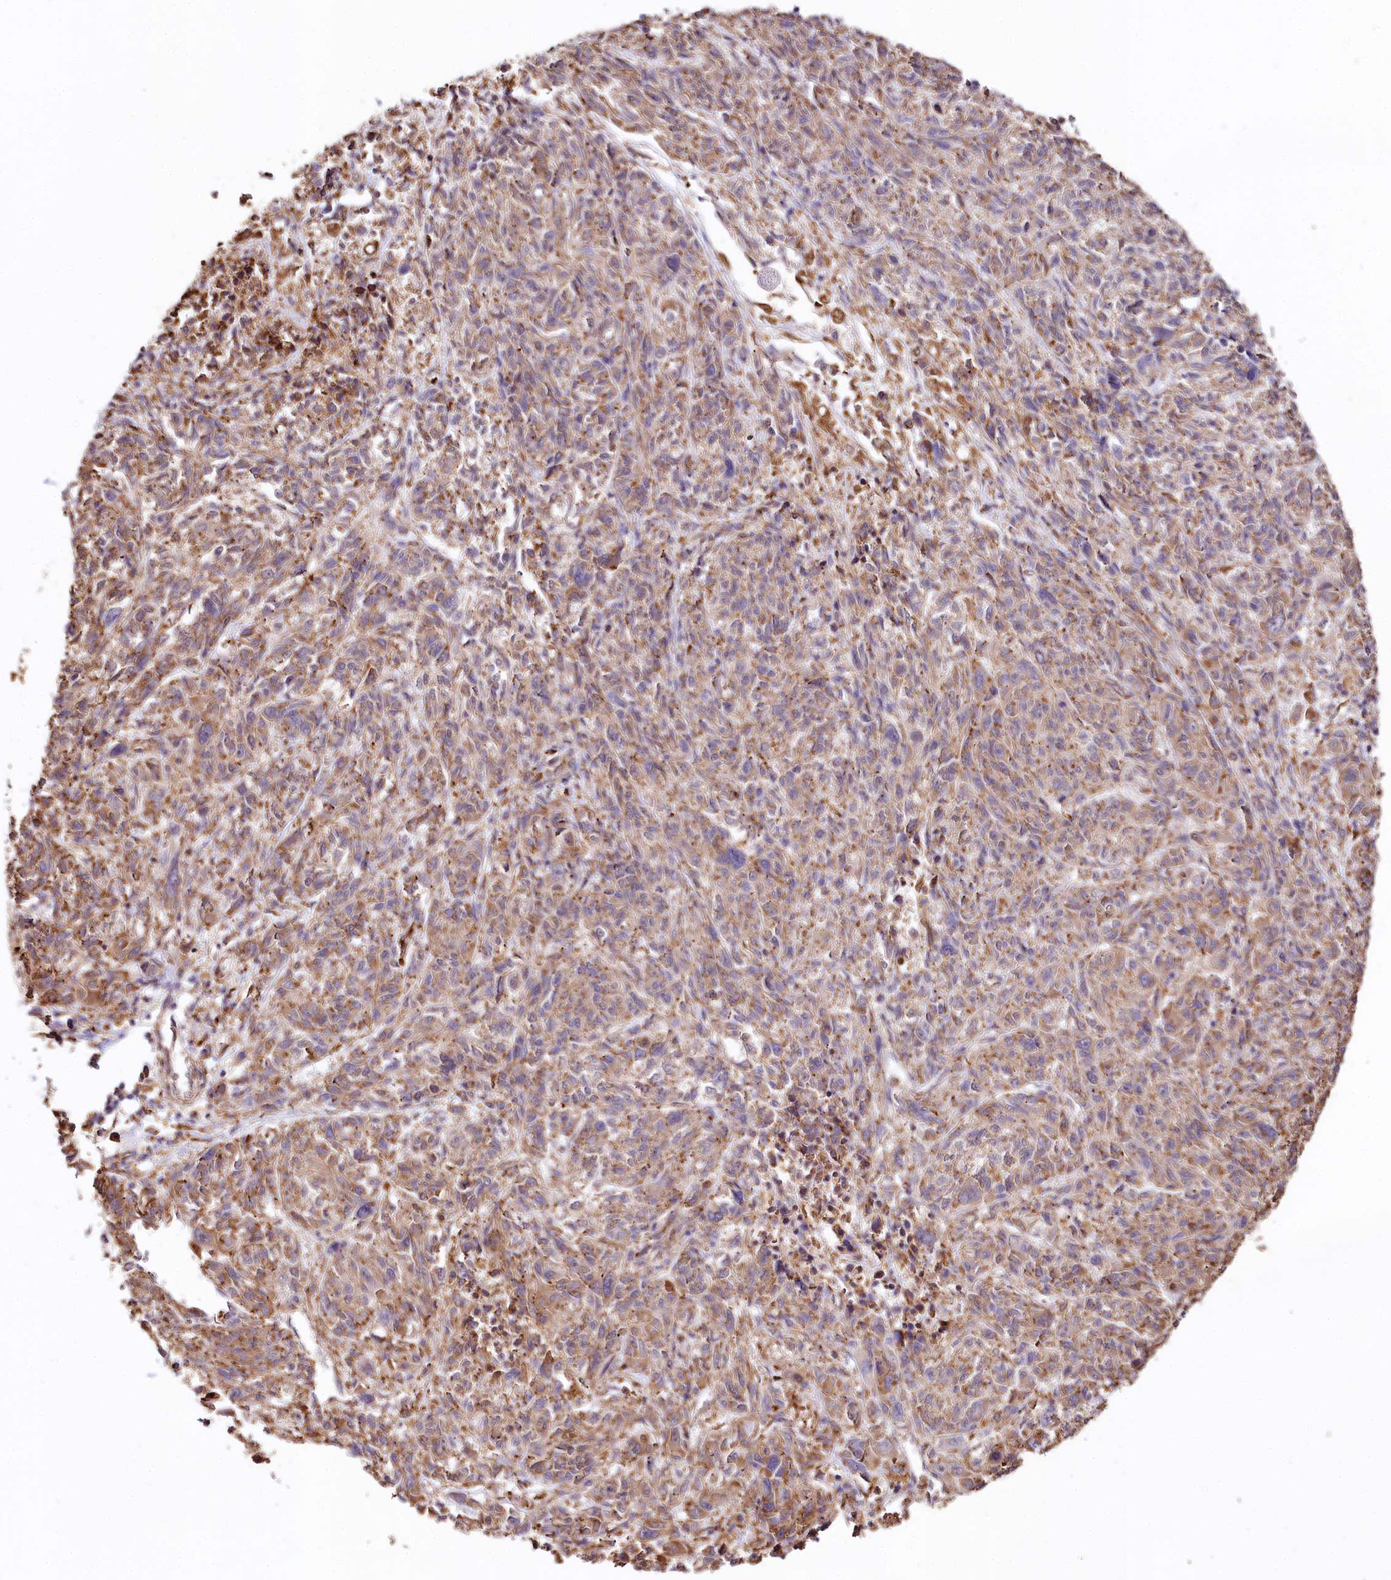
{"staining": {"intensity": "moderate", "quantity": ">75%", "location": "cytoplasmic/membranous"}, "tissue": "melanoma", "cell_type": "Tumor cells", "image_type": "cancer", "snomed": [{"axis": "morphology", "description": "Malignant melanoma, NOS"}, {"axis": "topography", "description": "Skin"}], "caption": "Malignant melanoma stained for a protein (brown) reveals moderate cytoplasmic/membranous positive staining in approximately >75% of tumor cells.", "gene": "VEGFA", "patient": {"sex": "male", "age": 53}}